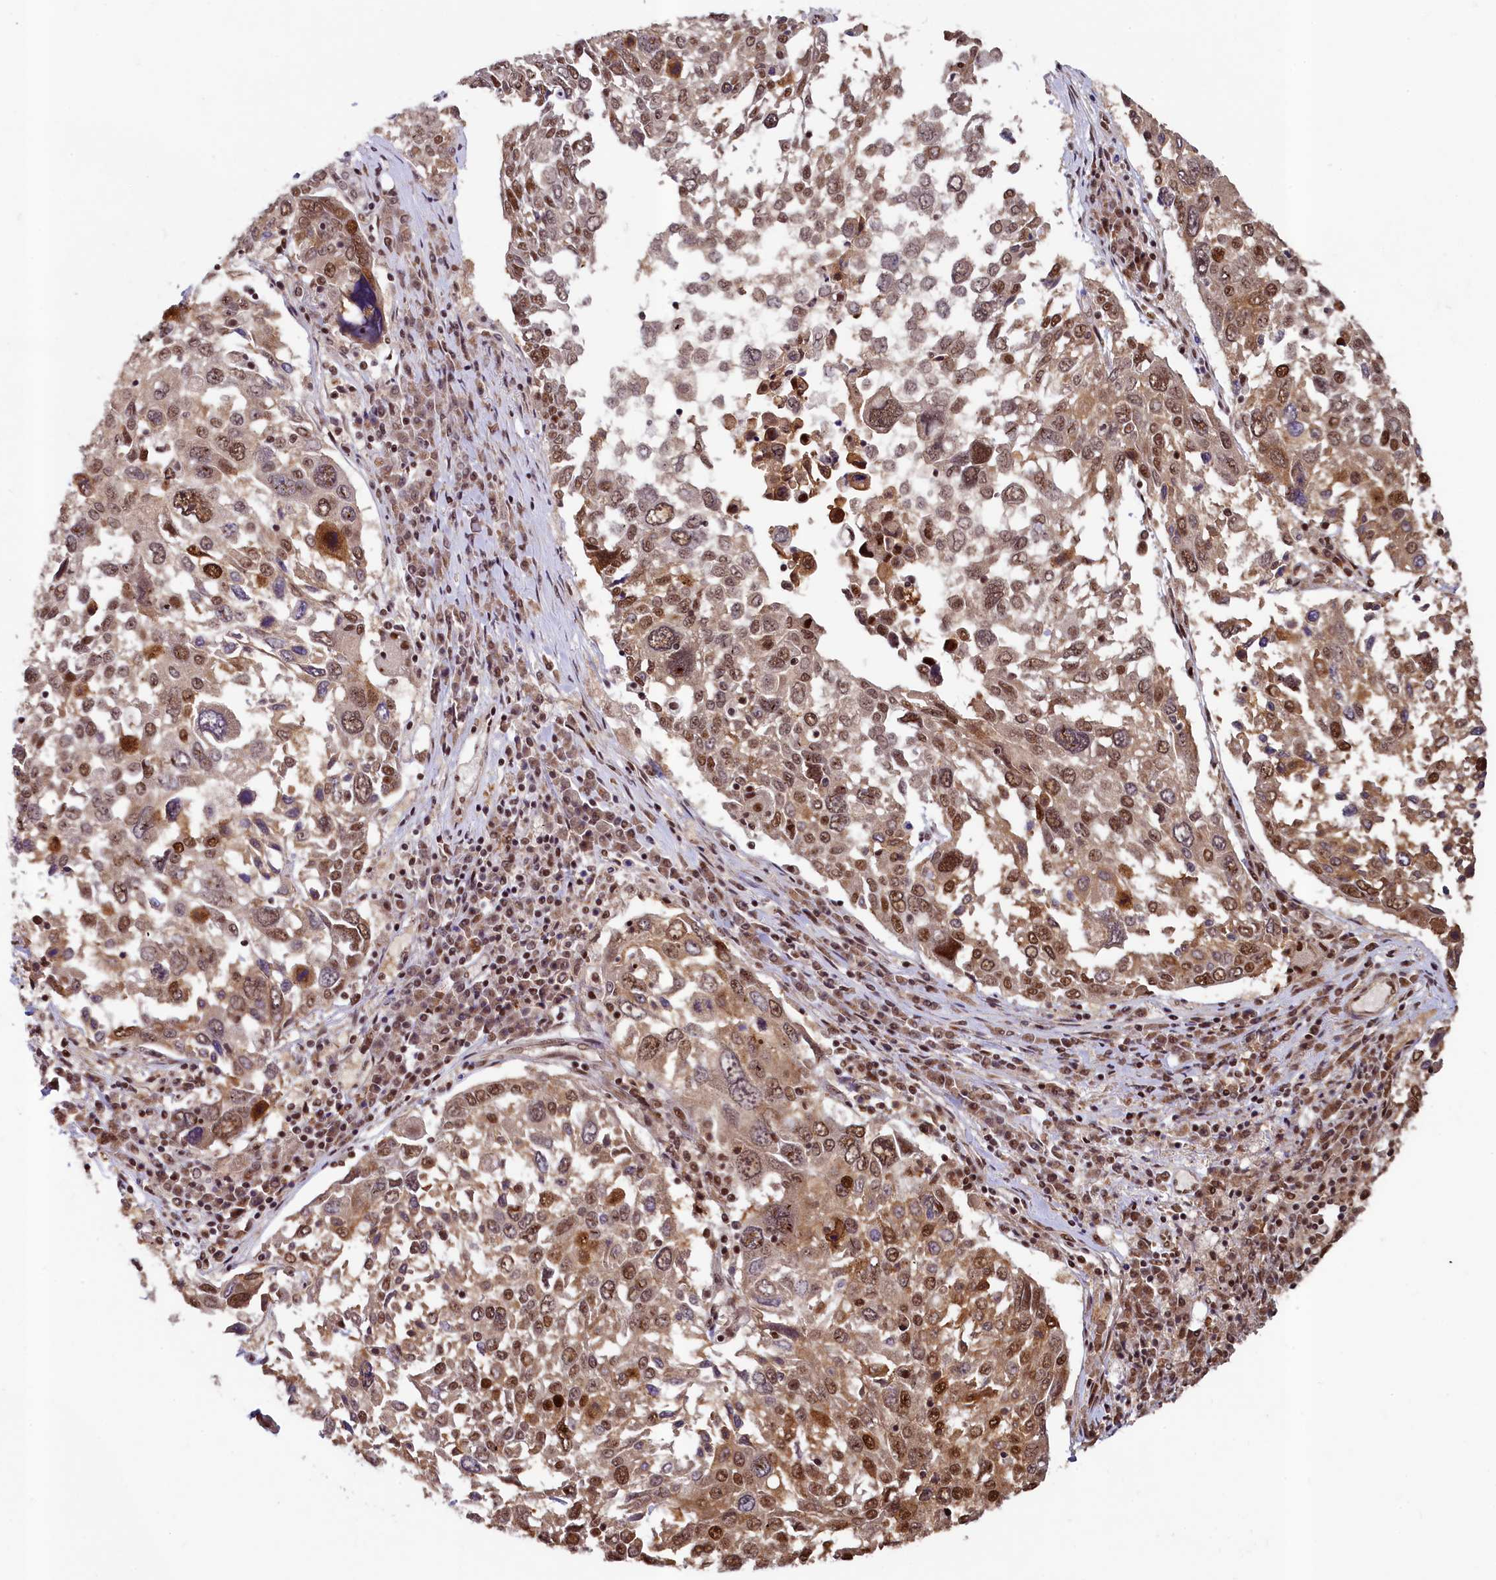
{"staining": {"intensity": "moderate", "quantity": ">75%", "location": "nuclear"}, "tissue": "lung cancer", "cell_type": "Tumor cells", "image_type": "cancer", "snomed": [{"axis": "morphology", "description": "Squamous cell carcinoma, NOS"}, {"axis": "topography", "description": "Lung"}], "caption": "About >75% of tumor cells in squamous cell carcinoma (lung) demonstrate moderate nuclear protein expression as visualized by brown immunohistochemical staining.", "gene": "LEO1", "patient": {"sex": "male", "age": 65}}